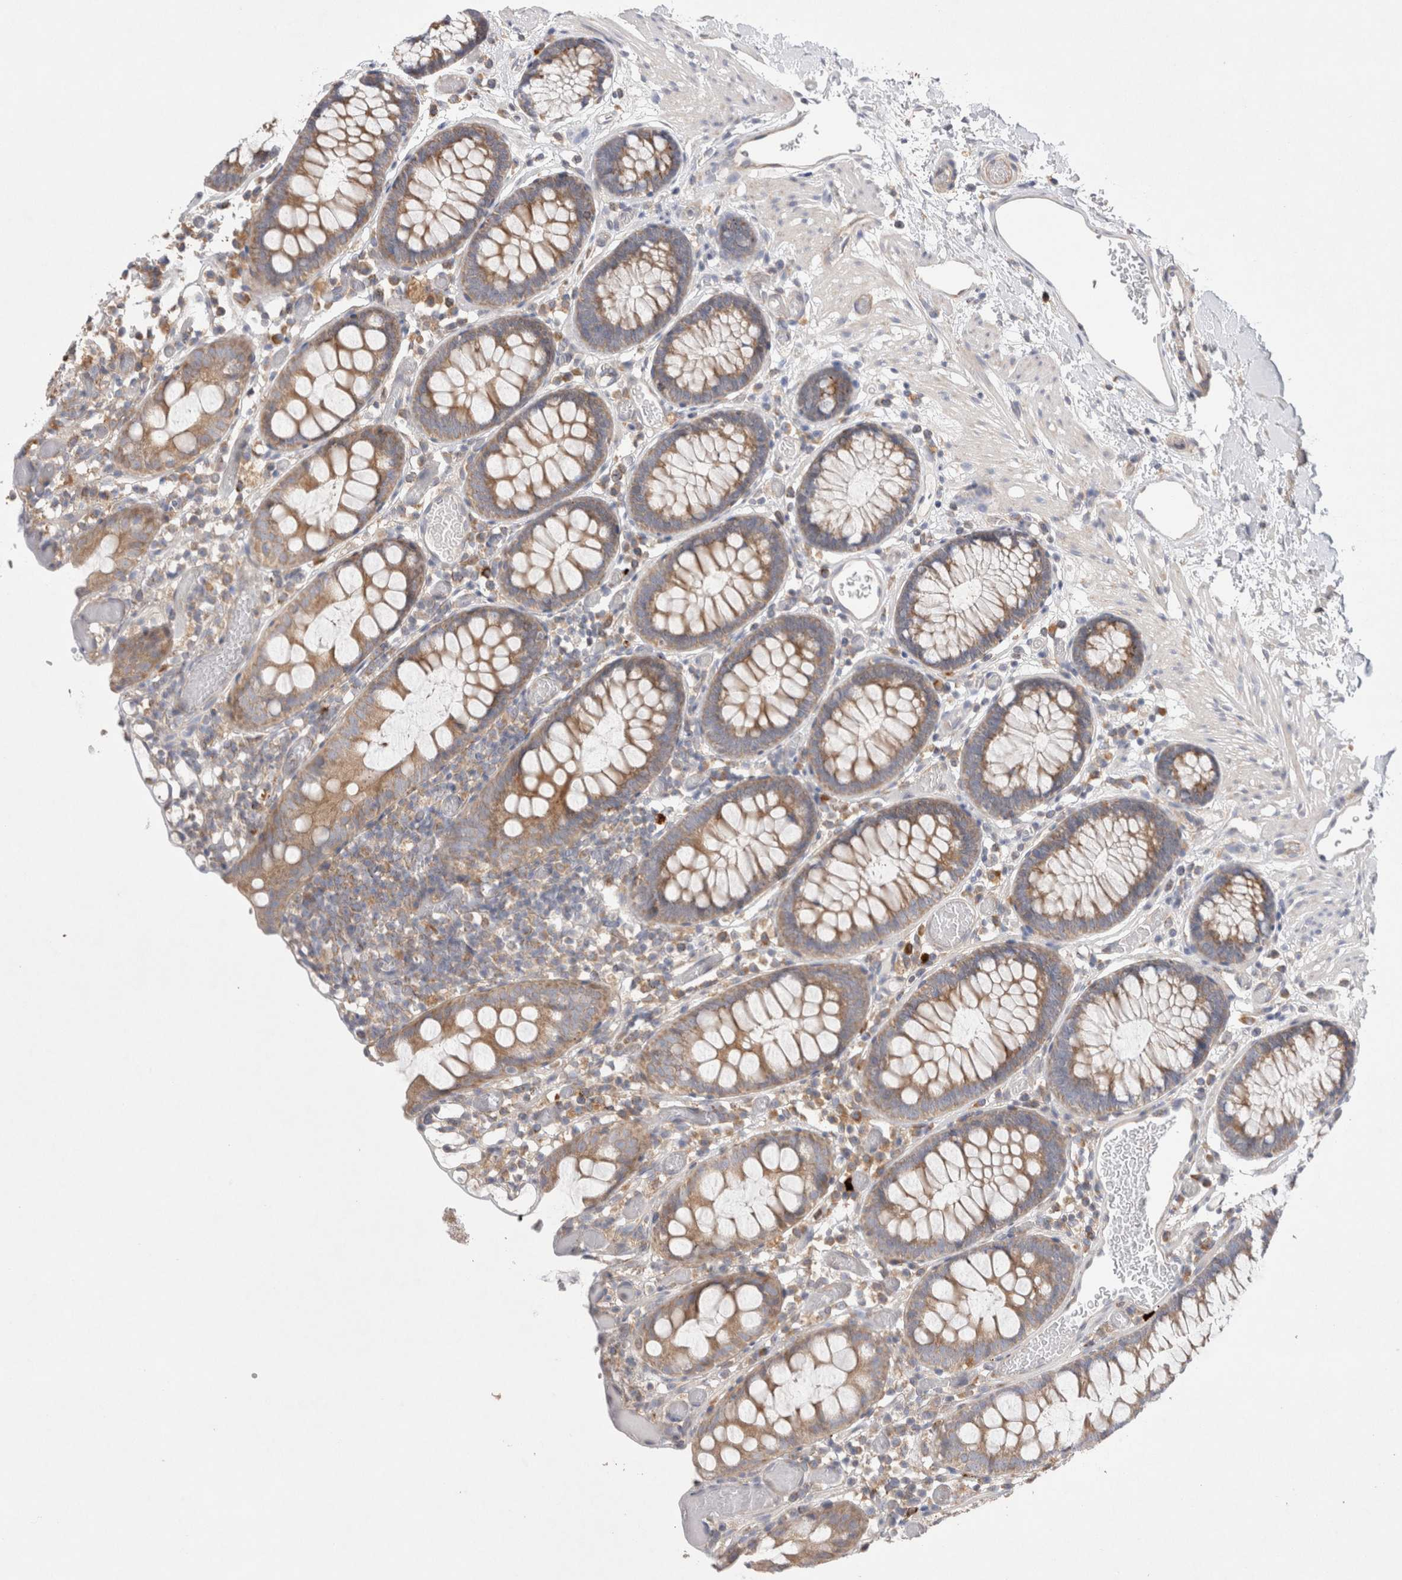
{"staining": {"intensity": "negative", "quantity": "none", "location": "none"}, "tissue": "colon", "cell_type": "Endothelial cells", "image_type": "normal", "snomed": [{"axis": "morphology", "description": "Normal tissue, NOS"}, {"axis": "topography", "description": "Colon"}], "caption": "DAB (3,3'-diaminobenzidine) immunohistochemical staining of benign human colon reveals no significant expression in endothelial cells. Nuclei are stained in blue.", "gene": "TBC1D16", "patient": {"sex": "male", "age": 14}}